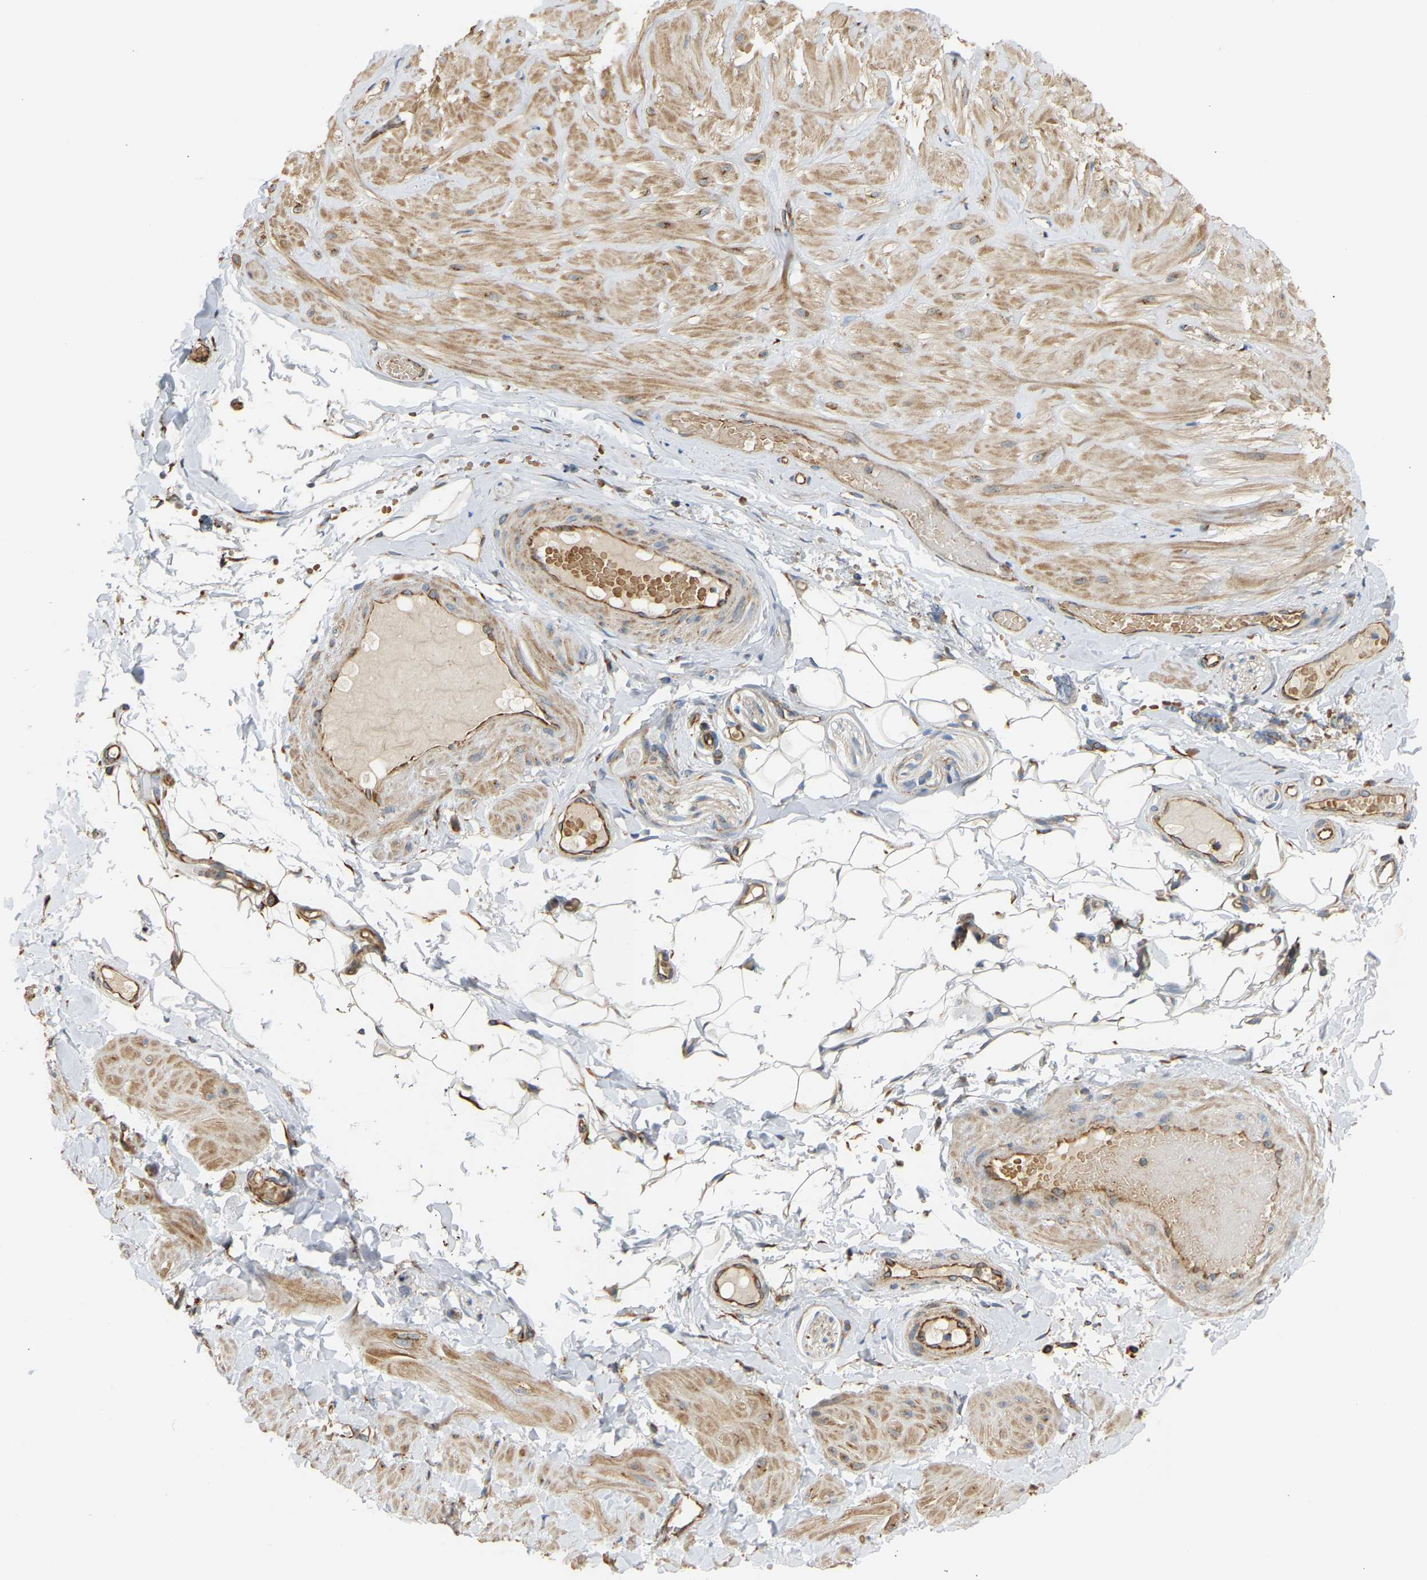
{"staining": {"intensity": "moderate", "quantity": ">75%", "location": "cytoplasmic/membranous"}, "tissue": "adipose tissue", "cell_type": "Adipocytes", "image_type": "normal", "snomed": [{"axis": "morphology", "description": "Normal tissue, NOS"}, {"axis": "topography", "description": "Adipose tissue"}, {"axis": "topography", "description": "Vascular tissue"}, {"axis": "topography", "description": "Peripheral nerve tissue"}], "caption": "Protein staining of normal adipose tissue demonstrates moderate cytoplasmic/membranous expression in about >75% of adipocytes. The staining was performed using DAB (3,3'-diaminobenzidine) to visualize the protein expression in brown, while the nuclei were stained in blue with hematoxylin (Magnification: 20x).", "gene": "YIPF2", "patient": {"sex": "male", "age": 25}}